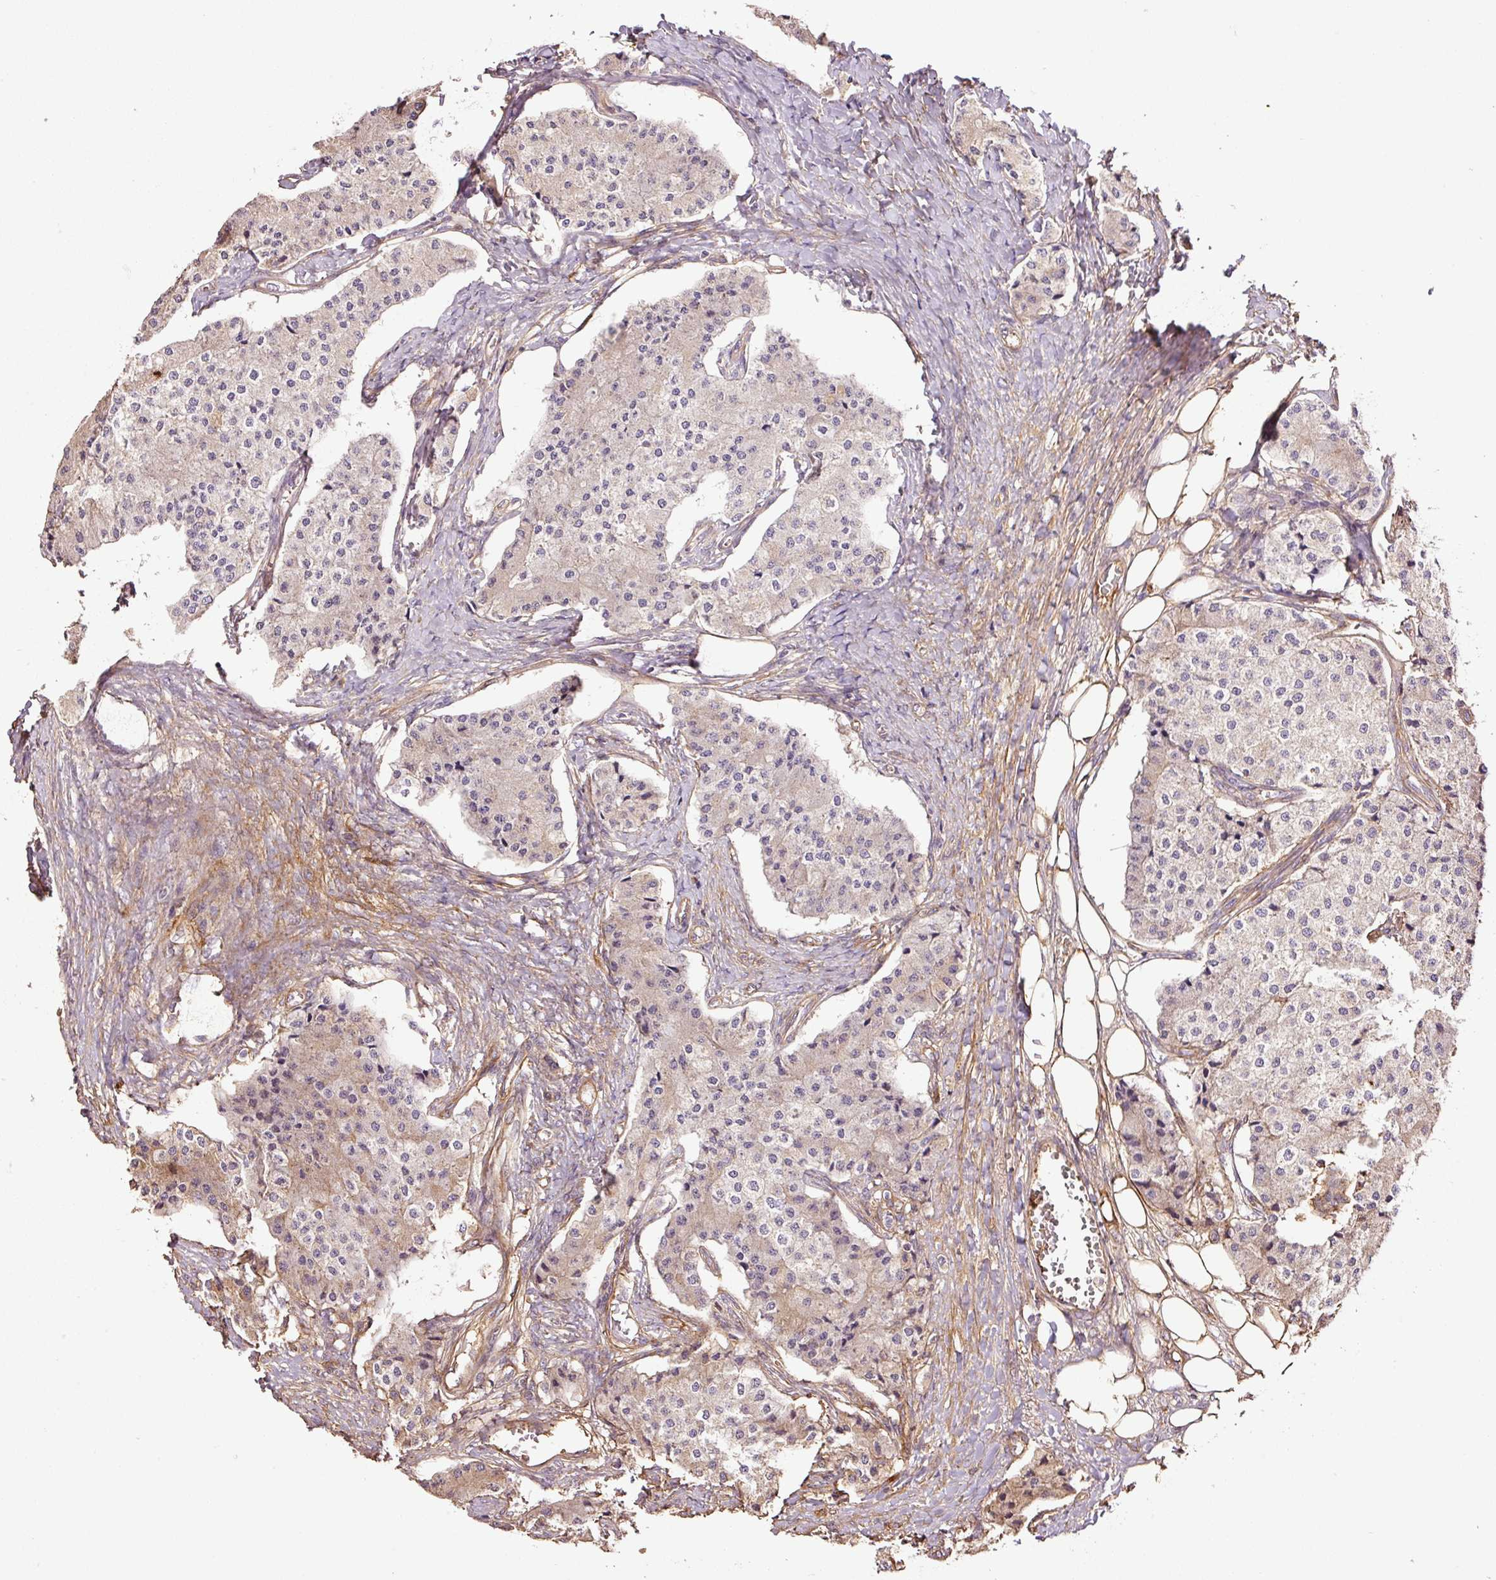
{"staining": {"intensity": "negative", "quantity": "none", "location": "none"}, "tissue": "carcinoid", "cell_type": "Tumor cells", "image_type": "cancer", "snomed": [{"axis": "morphology", "description": "Carcinoid, malignant, NOS"}, {"axis": "topography", "description": "Colon"}], "caption": "Protein analysis of carcinoid (malignant) displays no significant staining in tumor cells. (DAB immunohistochemistry (IHC) visualized using brightfield microscopy, high magnification).", "gene": "NID2", "patient": {"sex": "female", "age": 52}}